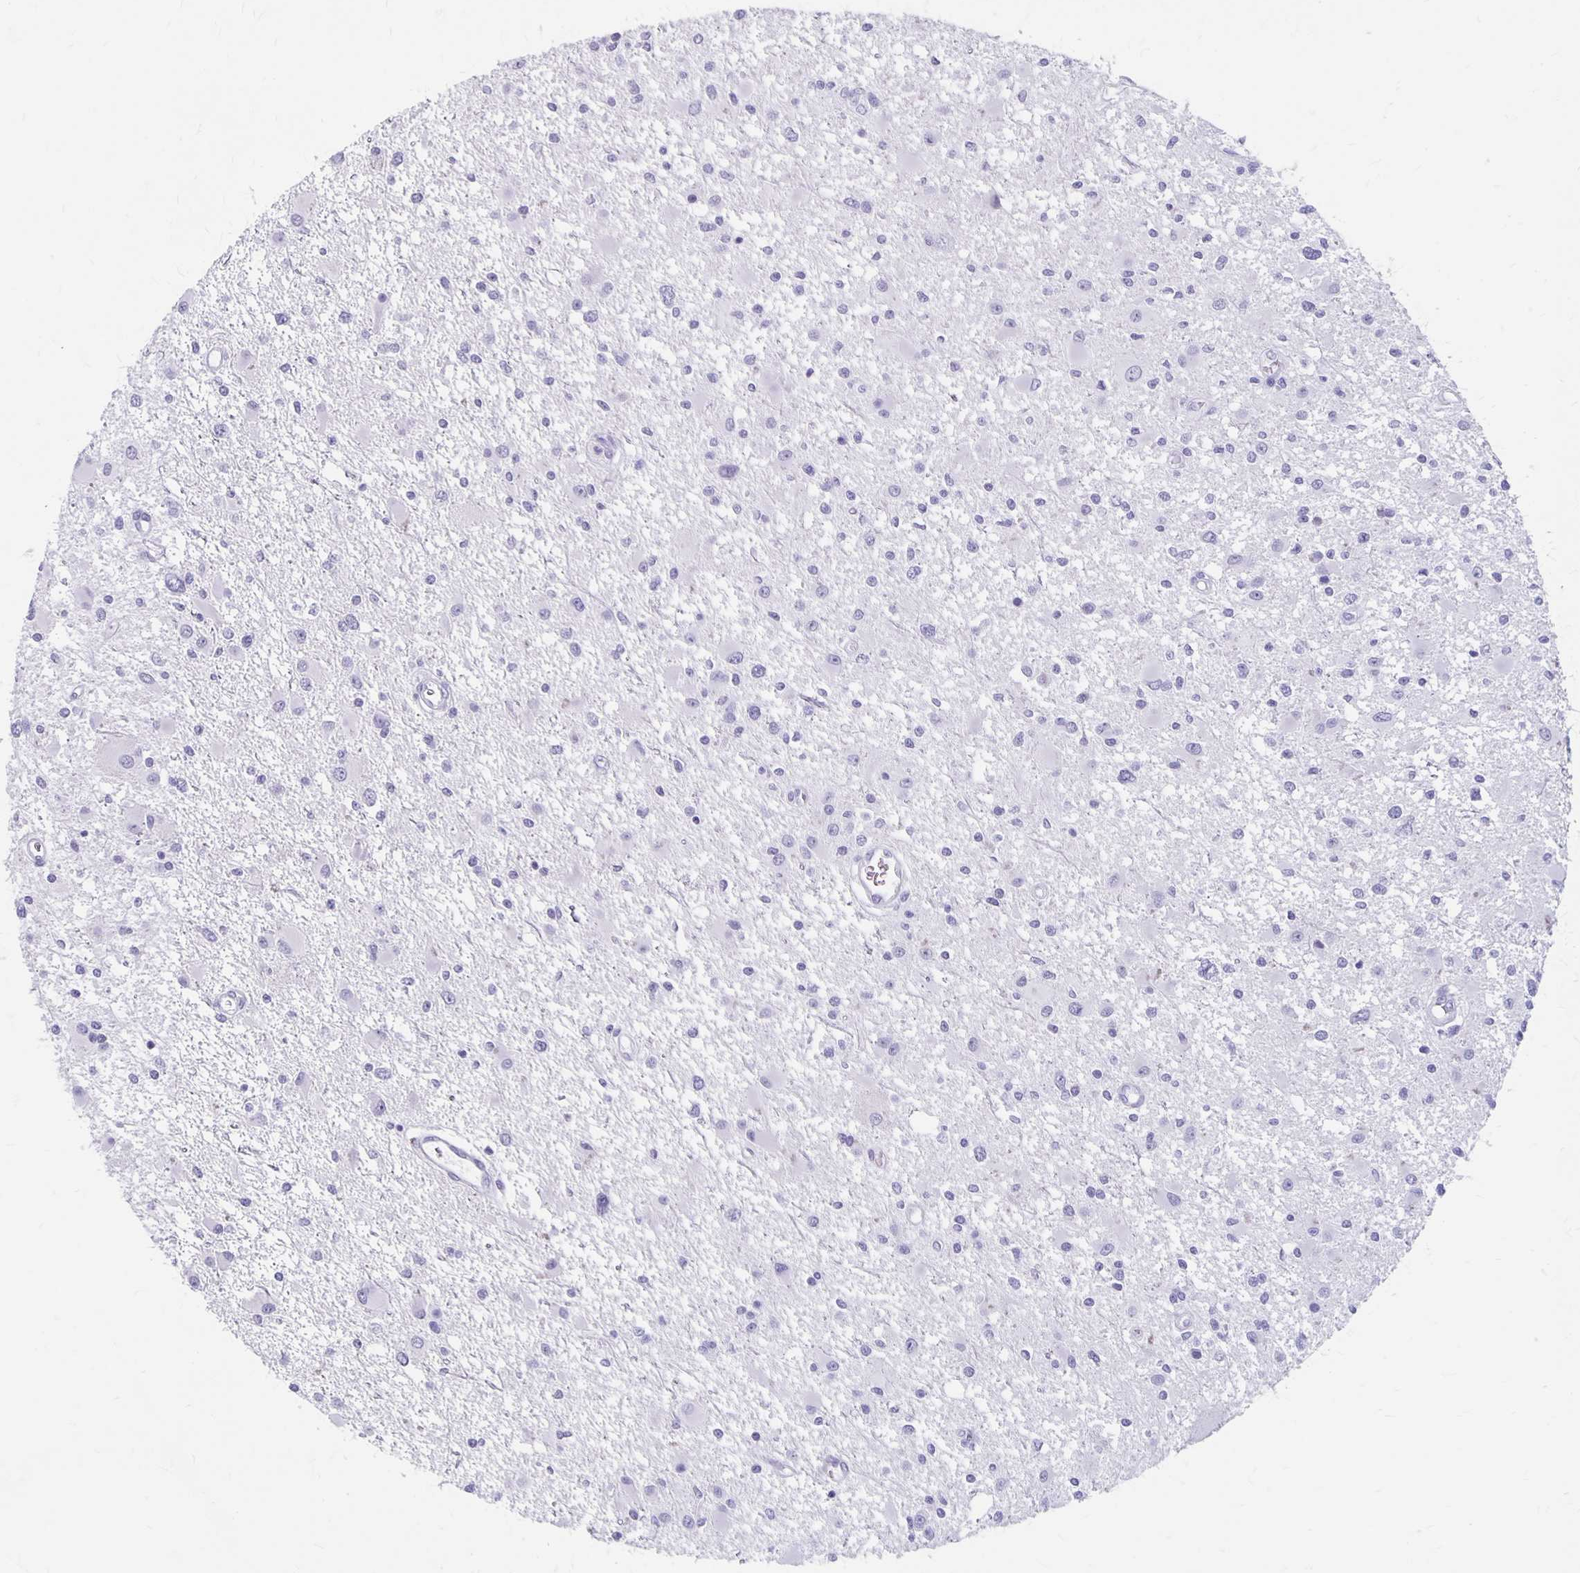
{"staining": {"intensity": "negative", "quantity": "none", "location": "none"}, "tissue": "glioma", "cell_type": "Tumor cells", "image_type": "cancer", "snomed": [{"axis": "morphology", "description": "Glioma, malignant, High grade"}, {"axis": "topography", "description": "Brain"}], "caption": "DAB immunohistochemical staining of glioma reveals no significant staining in tumor cells. (Brightfield microscopy of DAB IHC at high magnification).", "gene": "MAGEC2", "patient": {"sex": "male", "age": 54}}